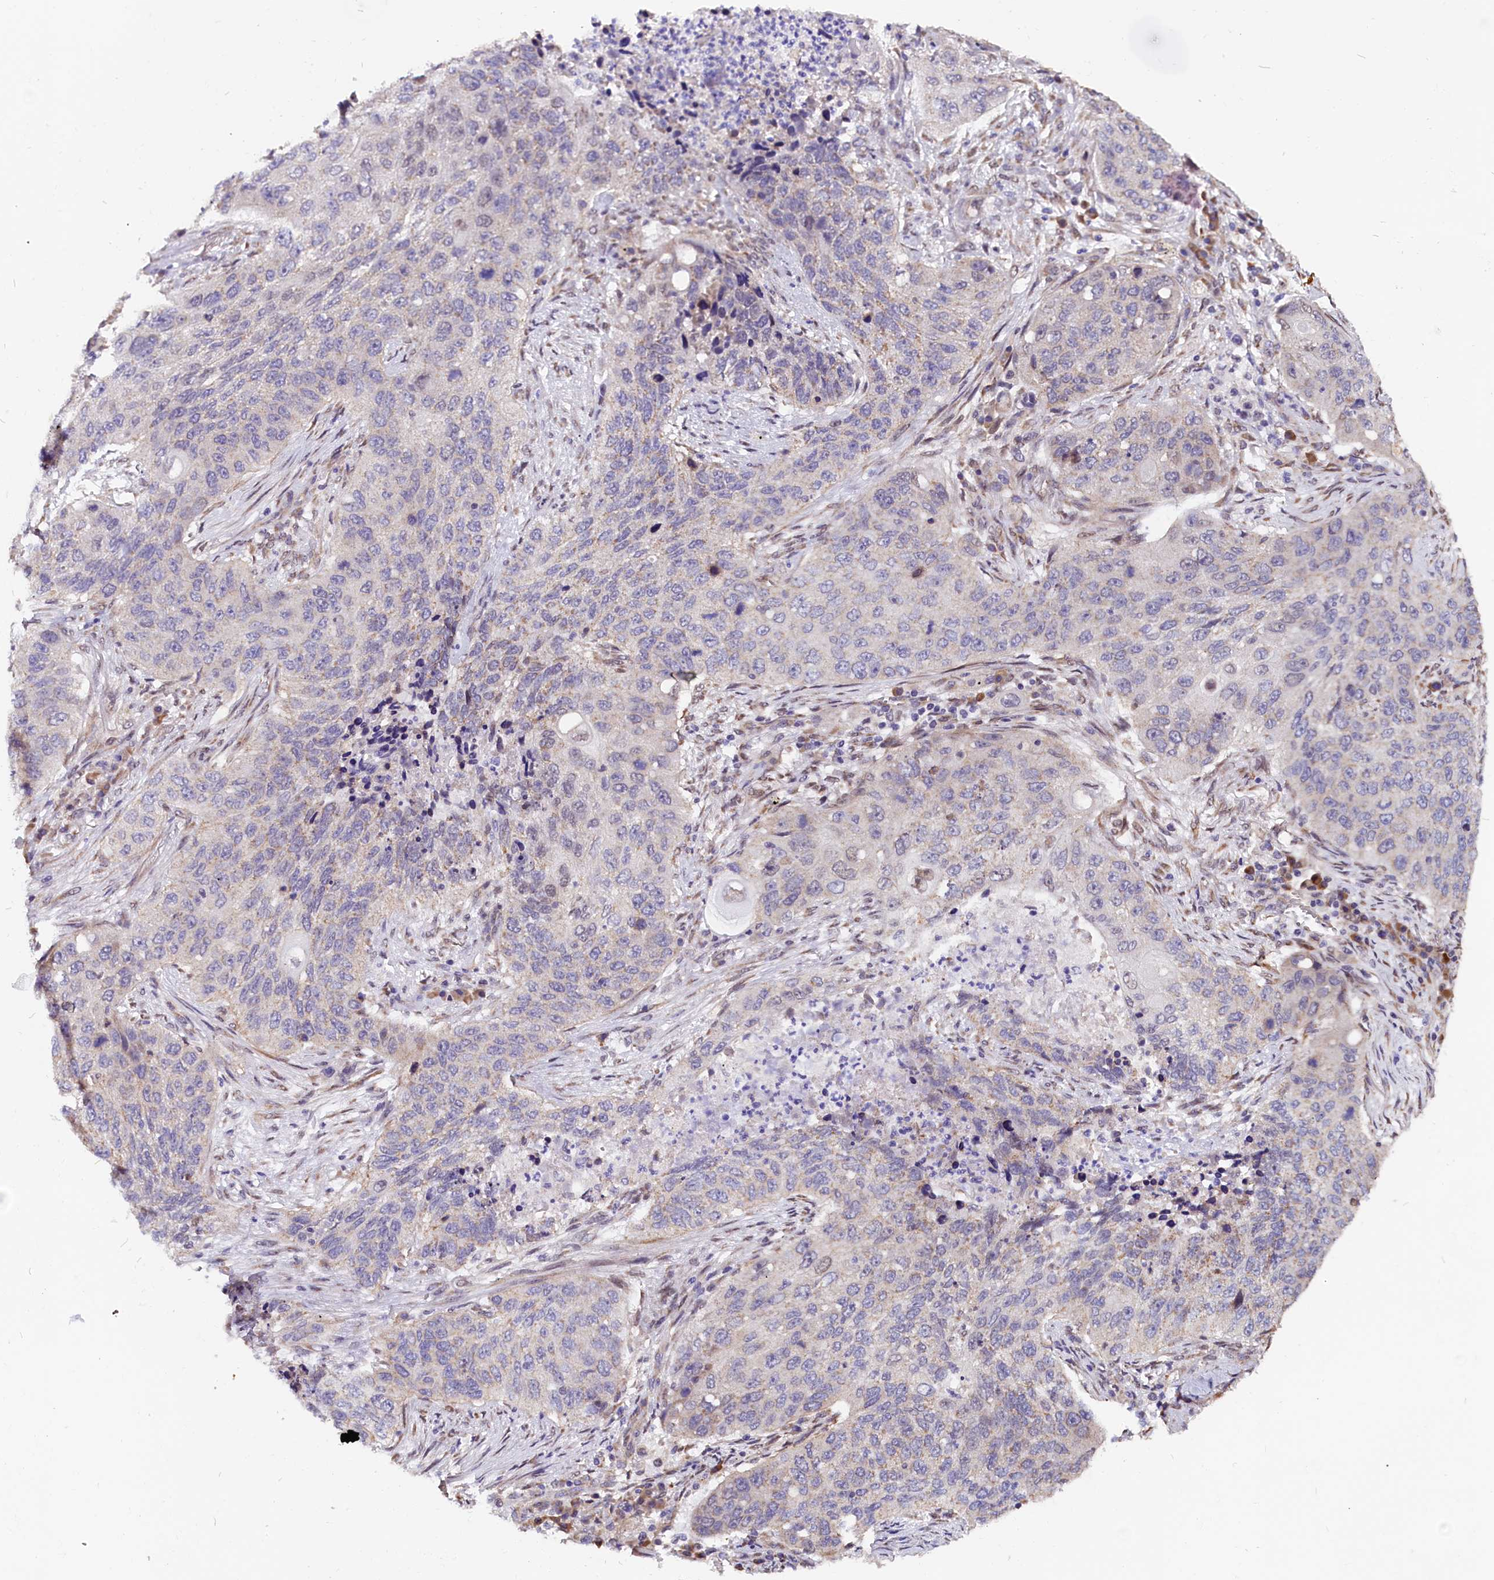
{"staining": {"intensity": "negative", "quantity": "none", "location": "none"}, "tissue": "lung cancer", "cell_type": "Tumor cells", "image_type": "cancer", "snomed": [{"axis": "morphology", "description": "Squamous cell carcinoma, NOS"}, {"axis": "topography", "description": "Lung"}], "caption": "This is an immunohistochemistry histopathology image of human lung squamous cell carcinoma. There is no positivity in tumor cells.", "gene": "UACA", "patient": {"sex": "female", "age": 63}}